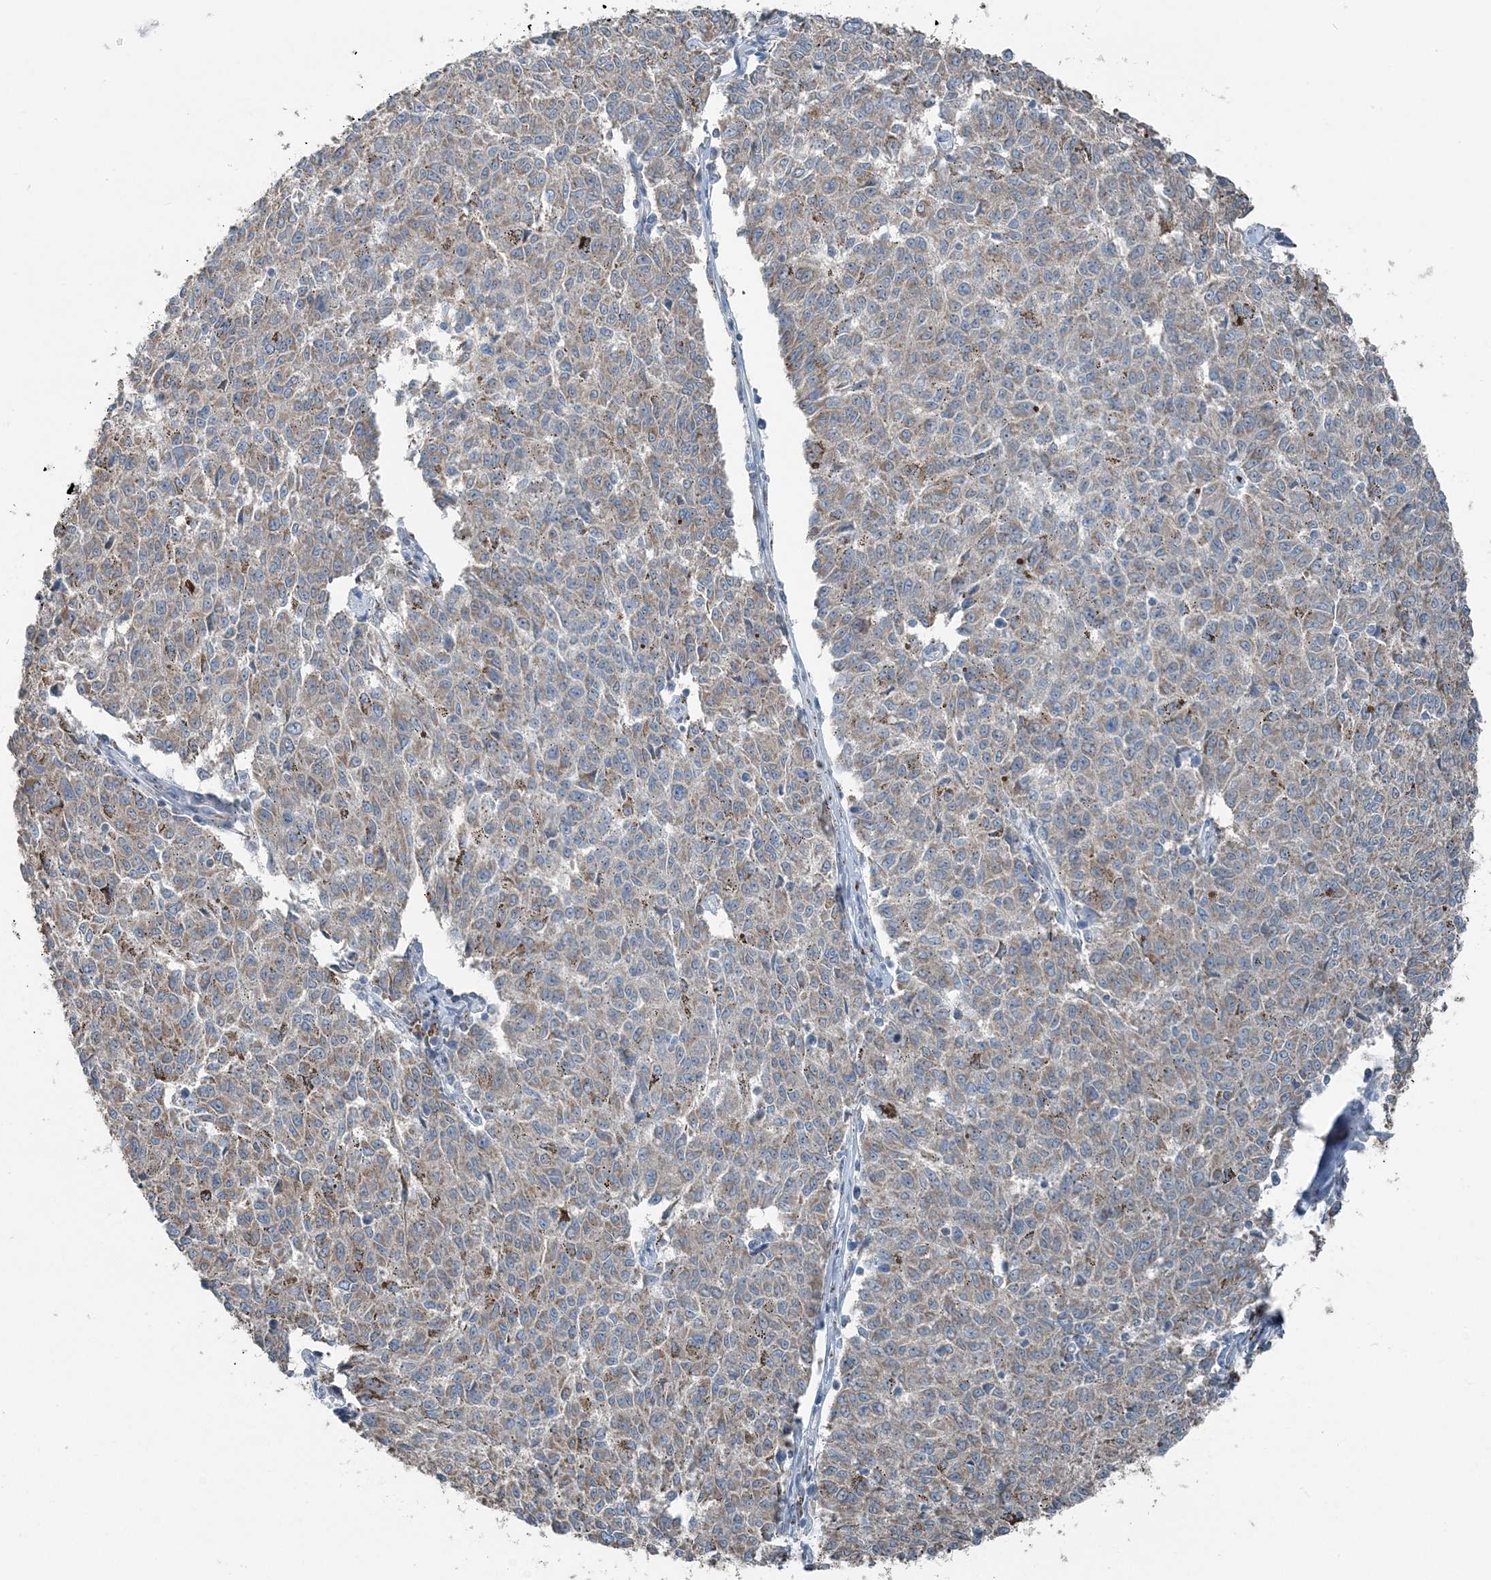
{"staining": {"intensity": "weak", "quantity": "25%-75%", "location": "cytoplasmic/membranous"}, "tissue": "melanoma", "cell_type": "Tumor cells", "image_type": "cancer", "snomed": [{"axis": "morphology", "description": "Malignant melanoma, NOS"}, {"axis": "topography", "description": "Skin"}], "caption": "About 25%-75% of tumor cells in human melanoma display weak cytoplasmic/membranous protein expression as visualized by brown immunohistochemical staining.", "gene": "SUCLG1", "patient": {"sex": "female", "age": 72}}